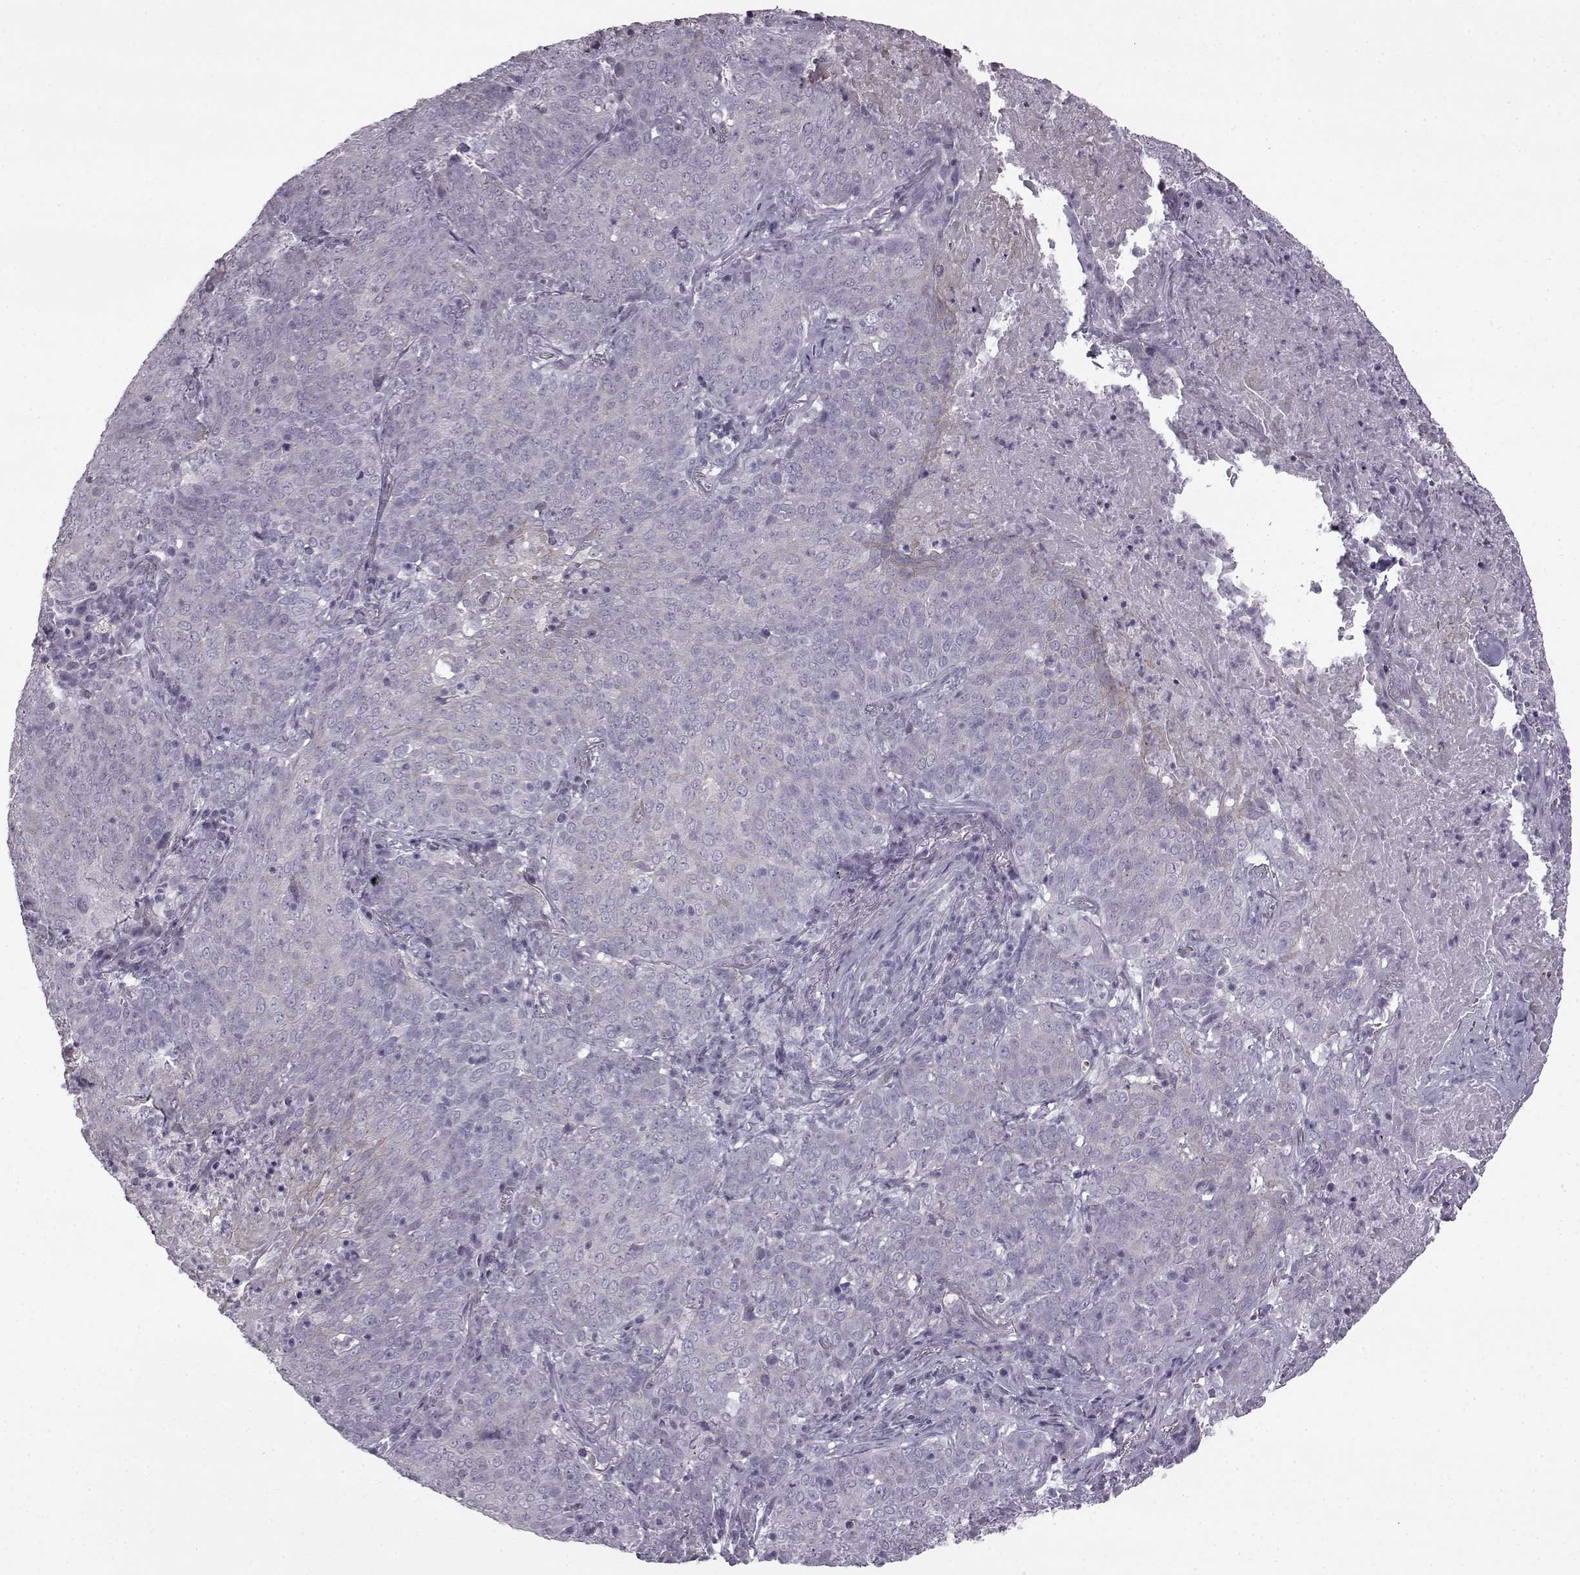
{"staining": {"intensity": "negative", "quantity": "none", "location": "none"}, "tissue": "lung cancer", "cell_type": "Tumor cells", "image_type": "cancer", "snomed": [{"axis": "morphology", "description": "Squamous cell carcinoma, NOS"}, {"axis": "topography", "description": "Lung"}], "caption": "Human squamous cell carcinoma (lung) stained for a protein using IHC displays no expression in tumor cells.", "gene": "SLC28A2", "patient": {"sex": "male", "age": 82}}